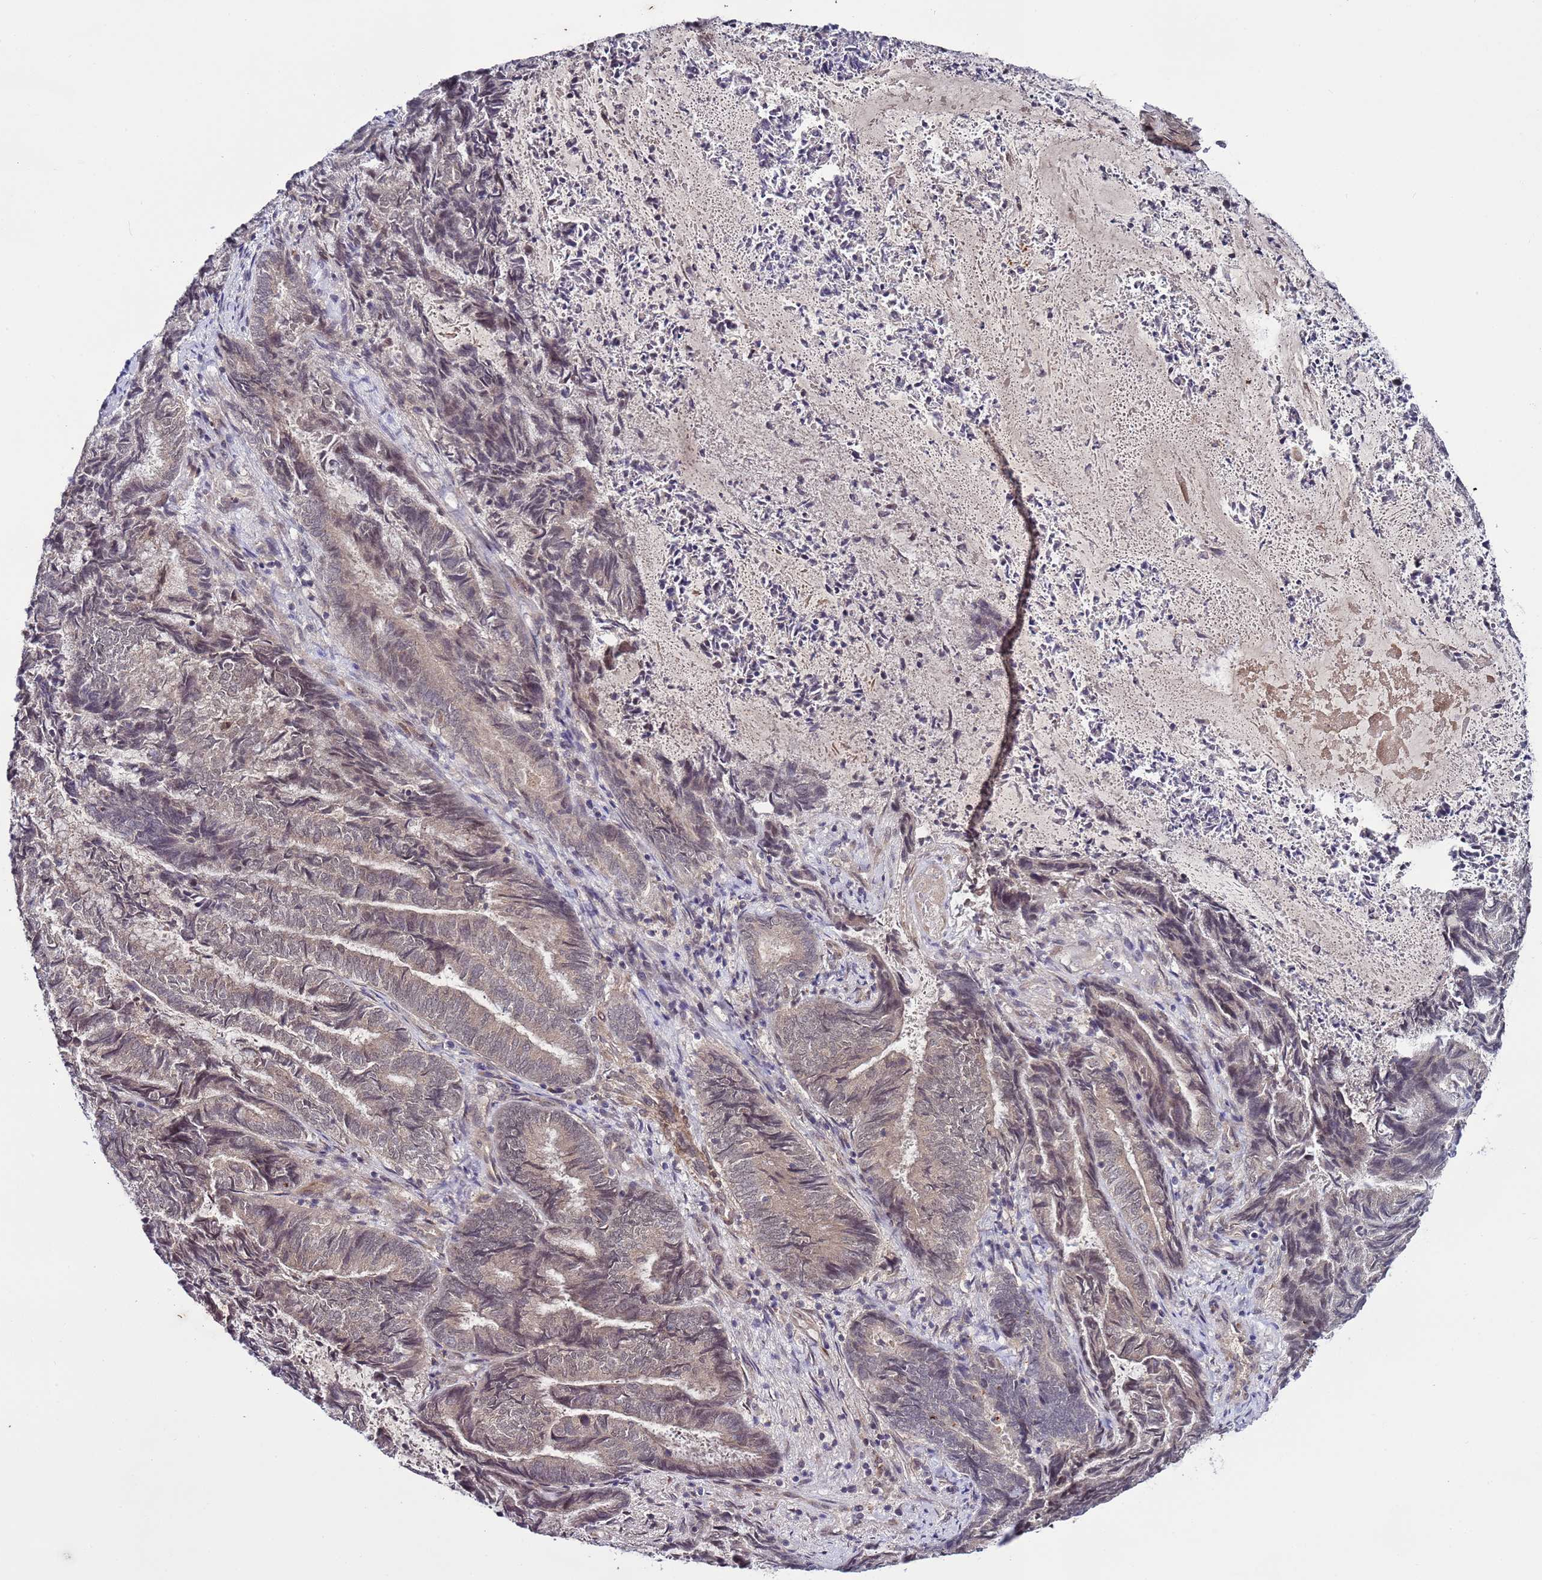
{"staining": {"intensity": "weak", "quantity": "25%-75%", "location": "cytoplasmic/membranous"}, "tissue": "endometrial cancer", "cell_type": "Tumor cells", "image_type": "cancer", "snomed": [{"axis": "morphology", "description": "Adenocarcinoma, NOS"}, {"axis": "topography", "description": "Endometrium"}], "caption": "Endometrial cancer (adenocarcinoma) stained for a protein reveals weak cytoplasmic/membranous positivity in tumor cells.", "gene": "POLR2D", "patient": {"sex": "female", "age": 80}}